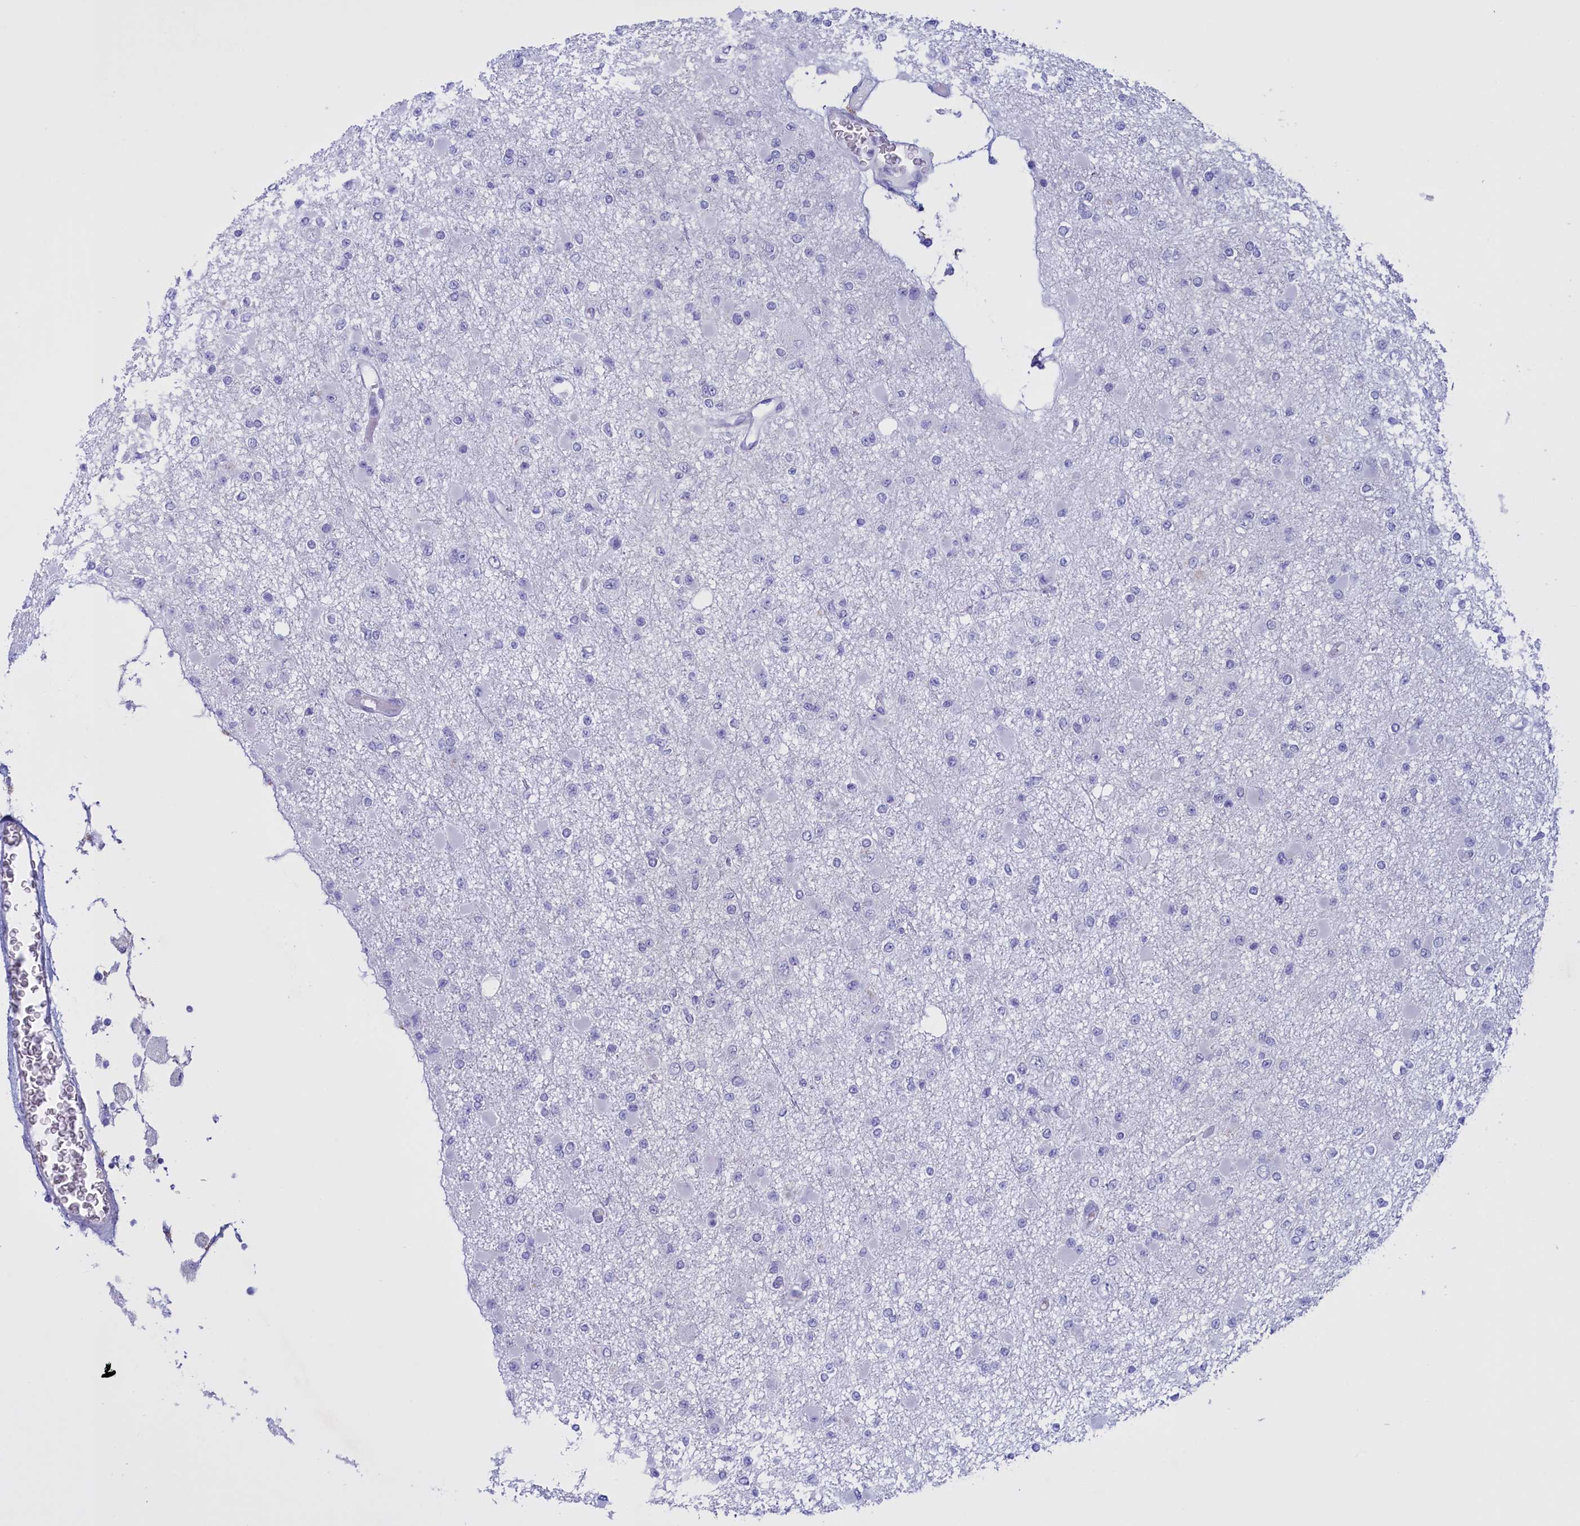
{"staining": {"intensity": "negative", "quantity": "none", "location": "none"}, "tissue": "glioma", "cell_type": "Tumor cells", "image_type": "cancer", "snomed": [{"axis": "morphology", "description": "Glioma, malignant, Low grade"}, {"axis": "topography", "description": "Brain"}], "caption": "This micrograph is of malignant glioma (low-grade) stained with IHC to label a protein in brown with the nuclei are counter-stained blue. There is no expression in tumor cells.", "gene": "PROK2", "patient": {"sex": "female", "age": 22}}